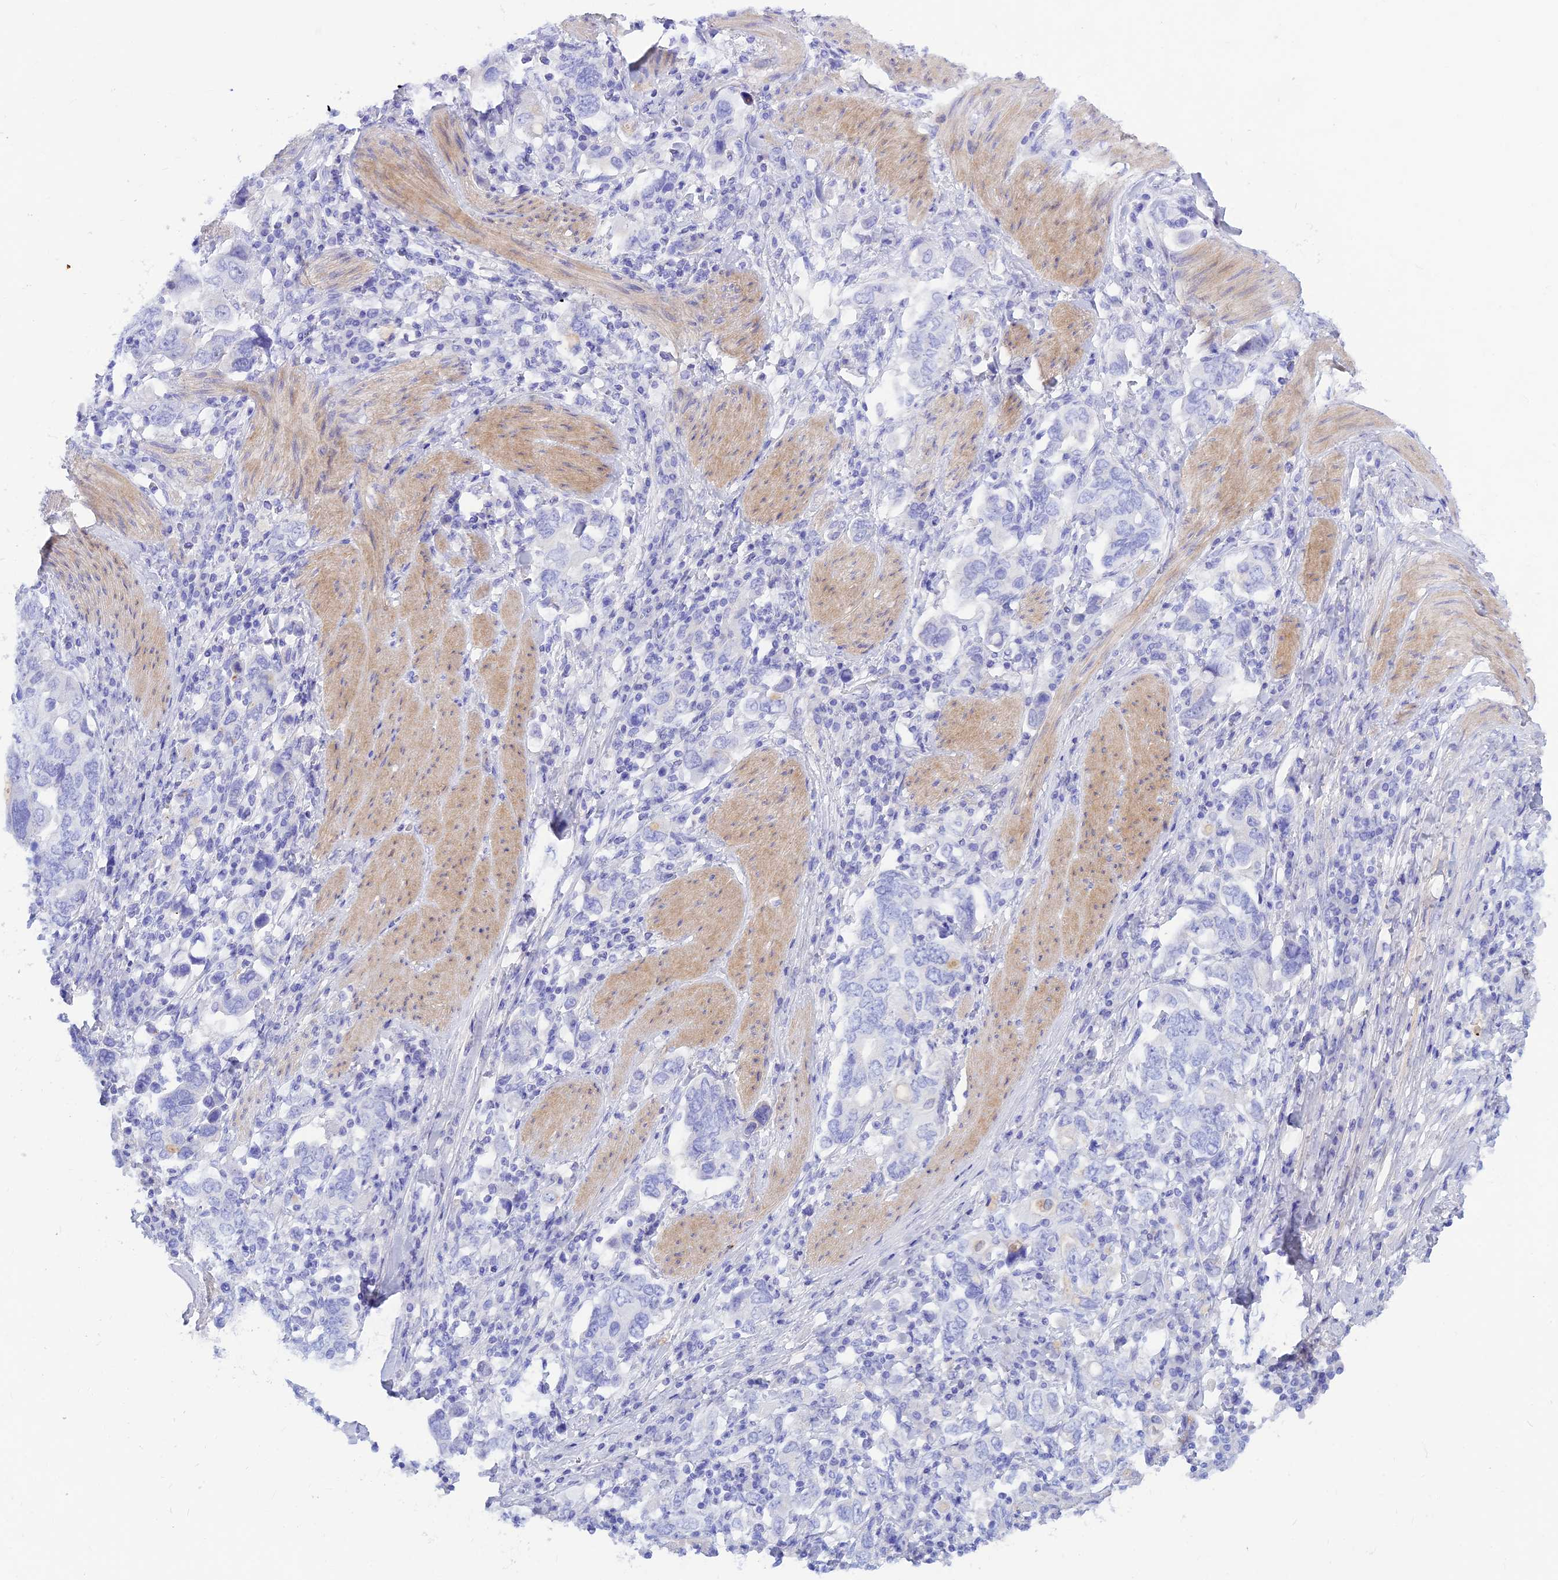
{"staining": {"intensity": "negative", "quantity": "none", "location": "none"}, "tissue": "stomach cancer", "cell_type": "Tumor cells", "image_type": "cancer", "snomed": [{"axis": "morphology", "description": "Adenocarcinoma, NOS"}, {"axis": "topography", "description": "Stomach, upper"}, {"axis": "topography", "description": "Stomach"}], "caption": "An image of stomach adenocarcinoma stained for a protein exhibits no brown staining in tumor cells.", "gene": "PRNP", "patient": {"sex": "male", "age": 62}}